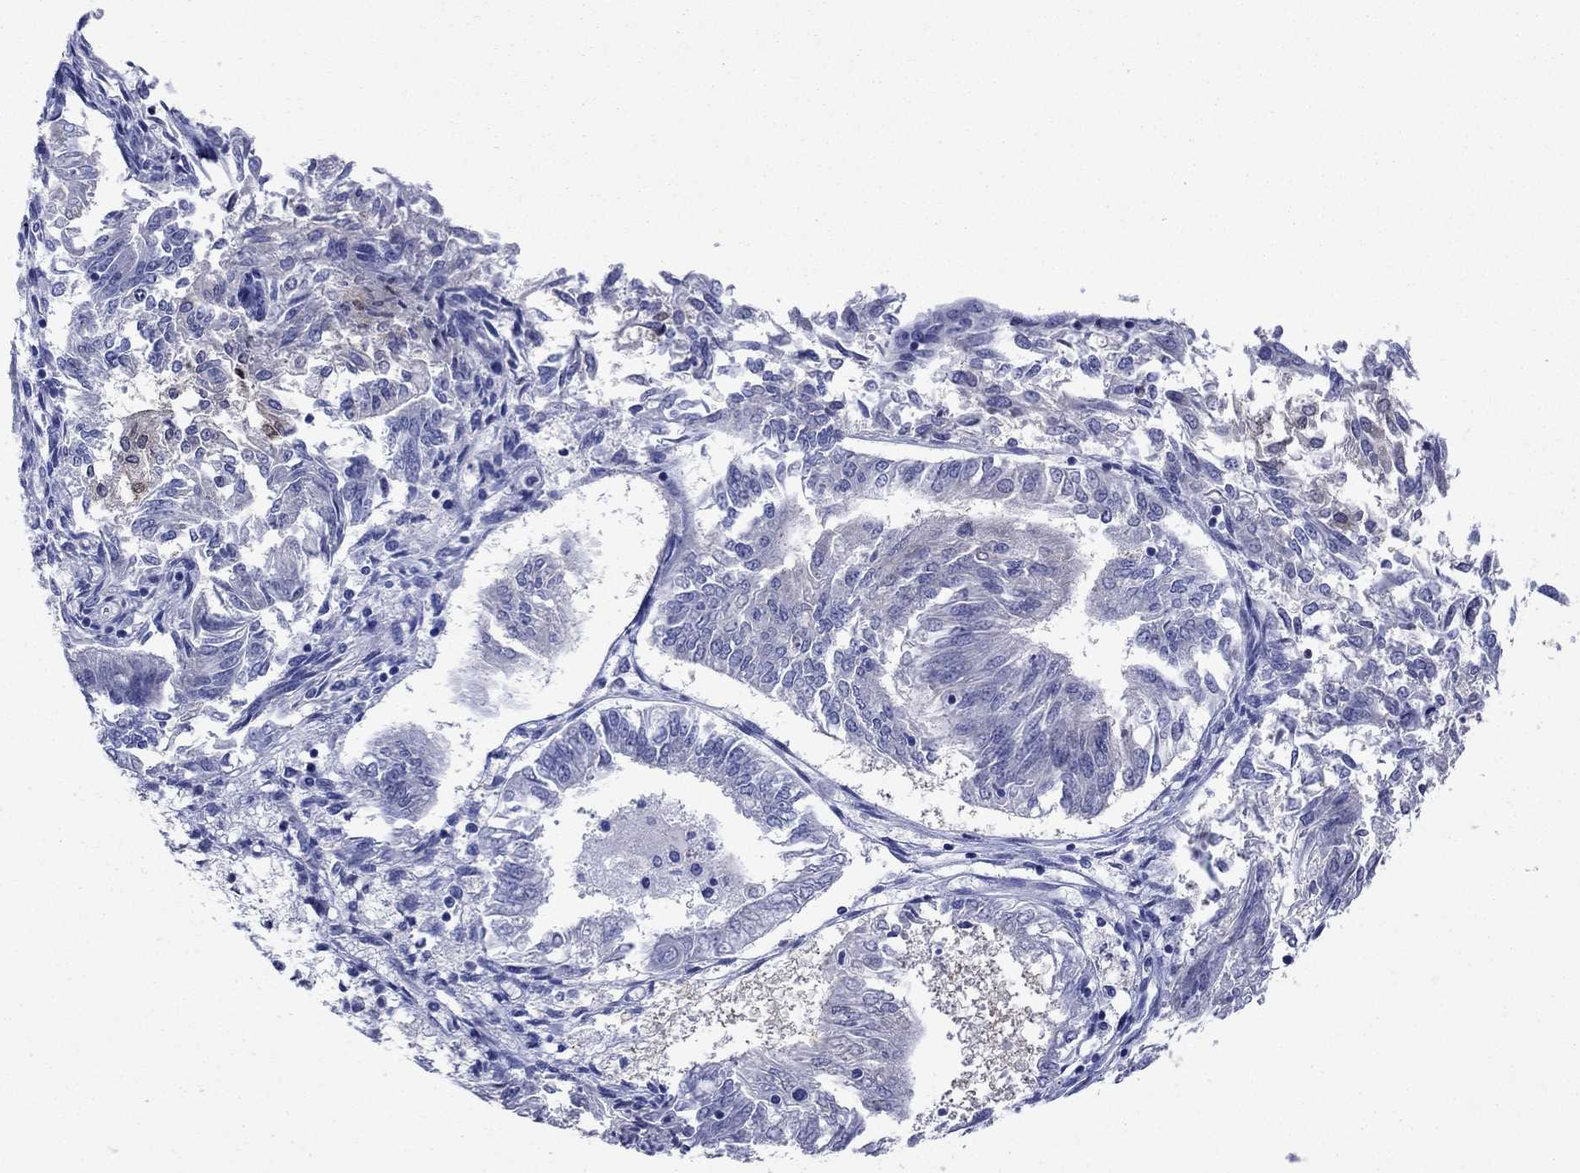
{"staining": {"intensity": "negative", "quantity": "none", "location": "none"}, "tissue": "endometrial cancer", "cell_type": "Tumor cells", "image_type": "cancer", "snomed": [{"axis": "morphology", "description": "Adenocarcinoma, NOS"}, {"axis": "topography", "description": "Endometrium"}], "caption": "Immunohistochemical staining of endometrial cancer (adenocarcinoma) exhibits no significant staining in tumor cells.", "gene": "SULT2B1", "patient": {"sex": "female", "age": 58}}